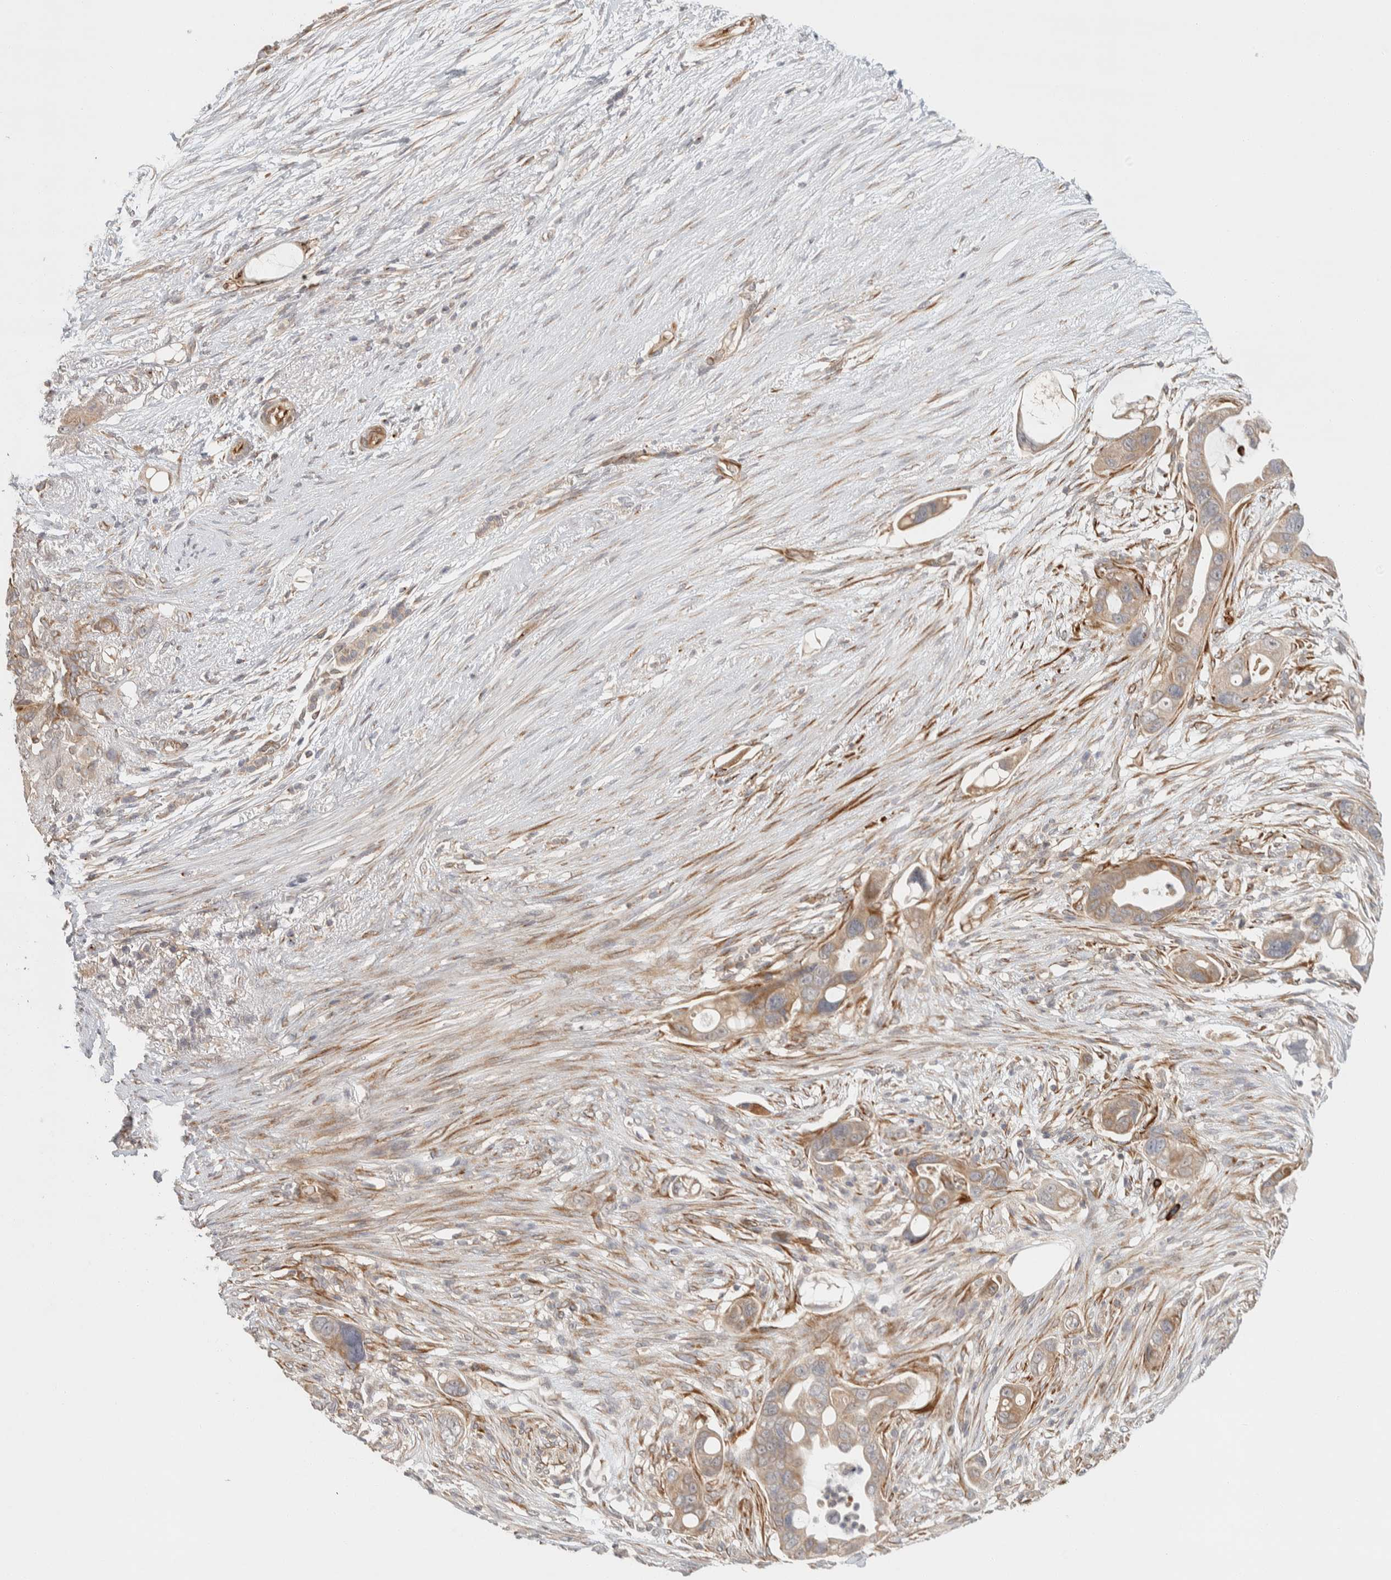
{"staining": {"intensity": "weak", "quantity": ">75%", "location": "cytoplasmic/membranous"}, "tissue": "pancreatic cancer", "cell_type": "Tumor cells", "image_type": "cancer", "snomed": [{"axis": "morphology", "description": "Adenocarcinoma, NOS"}, {"axis": "topography", "description": "Pancreas"}], "caption": "Adenocarcinoma (pancreatic) was stained to show a protein in brown. There is low levels of weak cytoplasmic/membranous staining in approximately >75% of tumor cells. Ihc stains the protein in brown and the nuclei are stained blue.", "gene": "KIF9", "patient": {"sex": "female", "age": 72}}